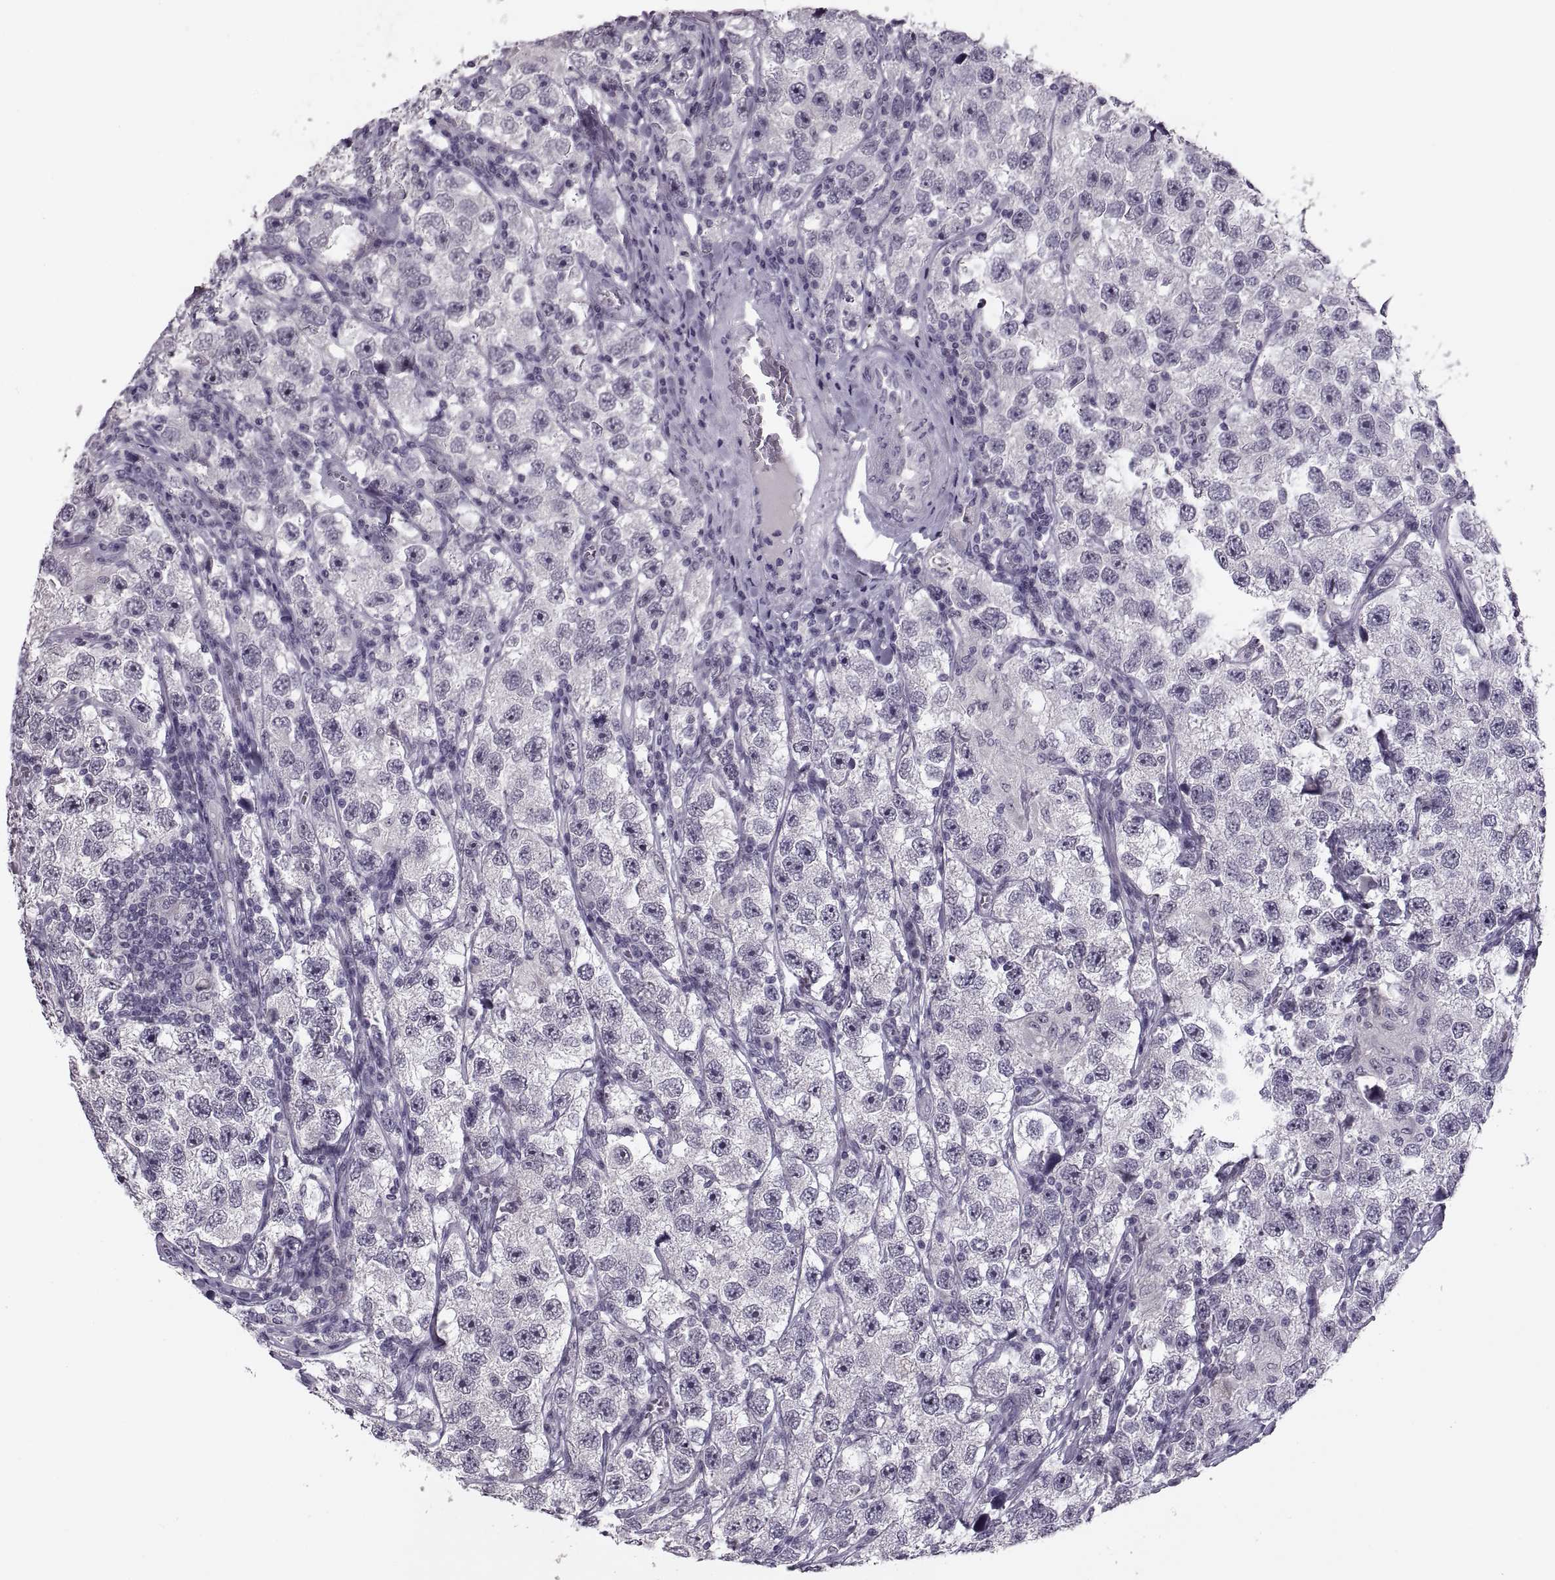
{"staining": {"intensity": "negative", "quantity": "none", "location": "none"}, "tissue": "testis cancer", "cell_type": "Tumor cells", "image_type": "cancer", "snomed": [{"axis": "morphology", "description": "Seminoma, NOS"}, {"axis": "topography", "description": "Testis"}], "caption": "Seminoma (testis) was stained to show a protein in brown. There is no significant positivity in tumor cells. (Brightfield microscopy of DAB (3,3'-diaminobenzidine) immunohistochemistry (IHC) at high magnification).", "gene": "PAGE5", "patient": {"sex": "male", "age": 26}}